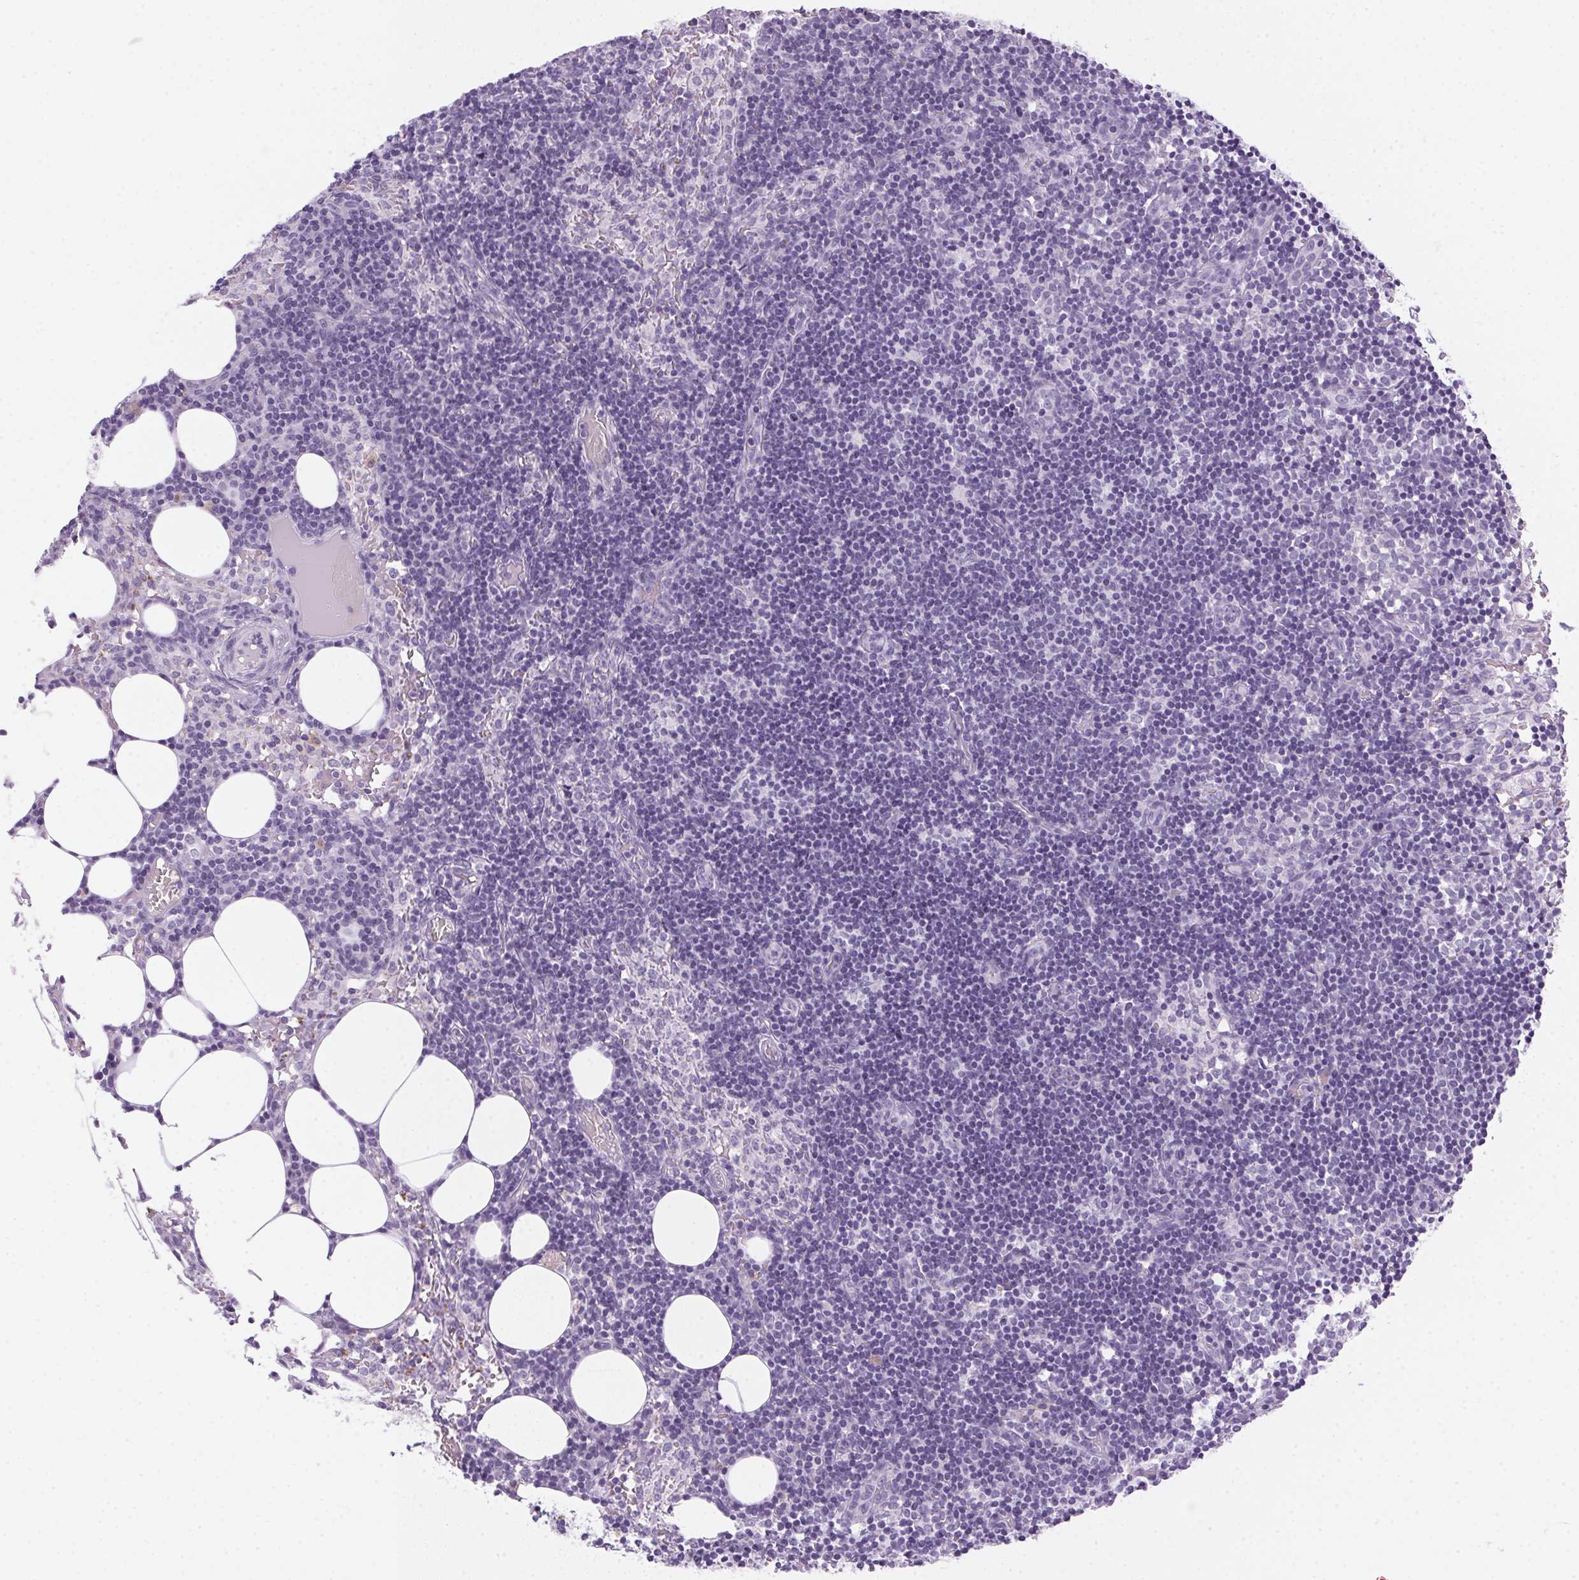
{"staining": {"intensity": "negative", "quantity": "none", "location": "none"}, "tissue": "lymph node", "cell_type": "Germinal center cells", "image_type": "normal", "snomed": [{"axis": "morphology", "description": "Normal tissue, NOS"}, {"axis": "topography", "description": "Lymph node"}], "caption": "A histopathology image of human lymph node is negative for staining in germinal center cells. (Brightfield microscopy of DAB IHC at high magnification).", "gene": "POPDC2", "patient": {"sex": "female", "age": 41}}